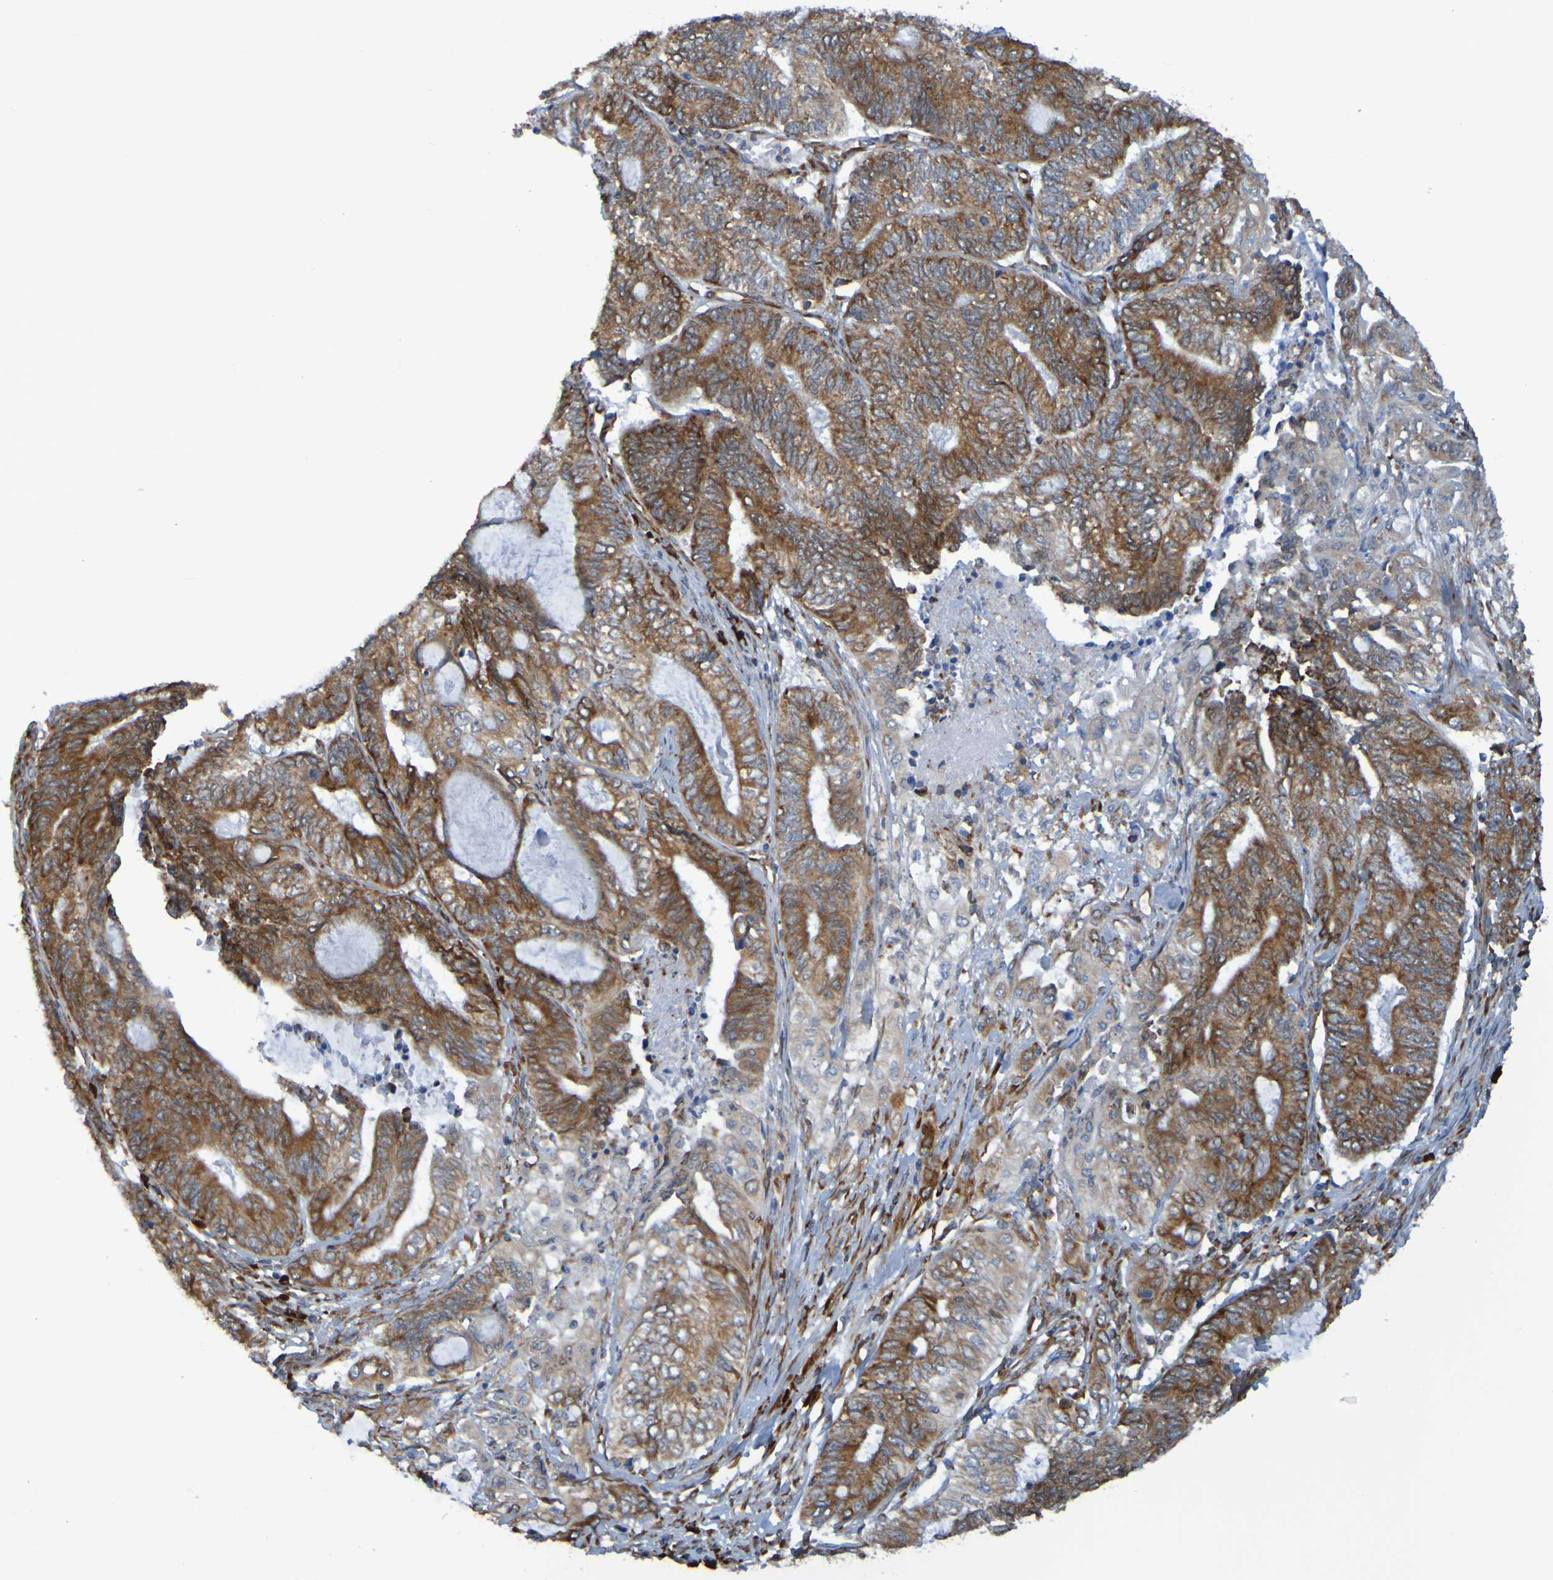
{"staining": {"intensity": "moderate", "quantity": "25%-75%", "location": "cytoplasmic/membranous"}, "tissue": "endometrial cancer", "cell_type": "Tumor cells", "image_type": "cancer", "snomed": [{"axis": "morphology", "description": "Adenocarcinoma, NOS"}, {"axis": "topography", "description": "Uterus"}, {"axis": "topography", "description": "Endometrium"}], "caption": "Protein expression analysis of endometrial cancer exhibits moderate cytoplasmic/membranous expression in approximately 25%-75% of tumor cells.", "gene": "SSR1", "patient": {"sex": "female", "age": 70}}